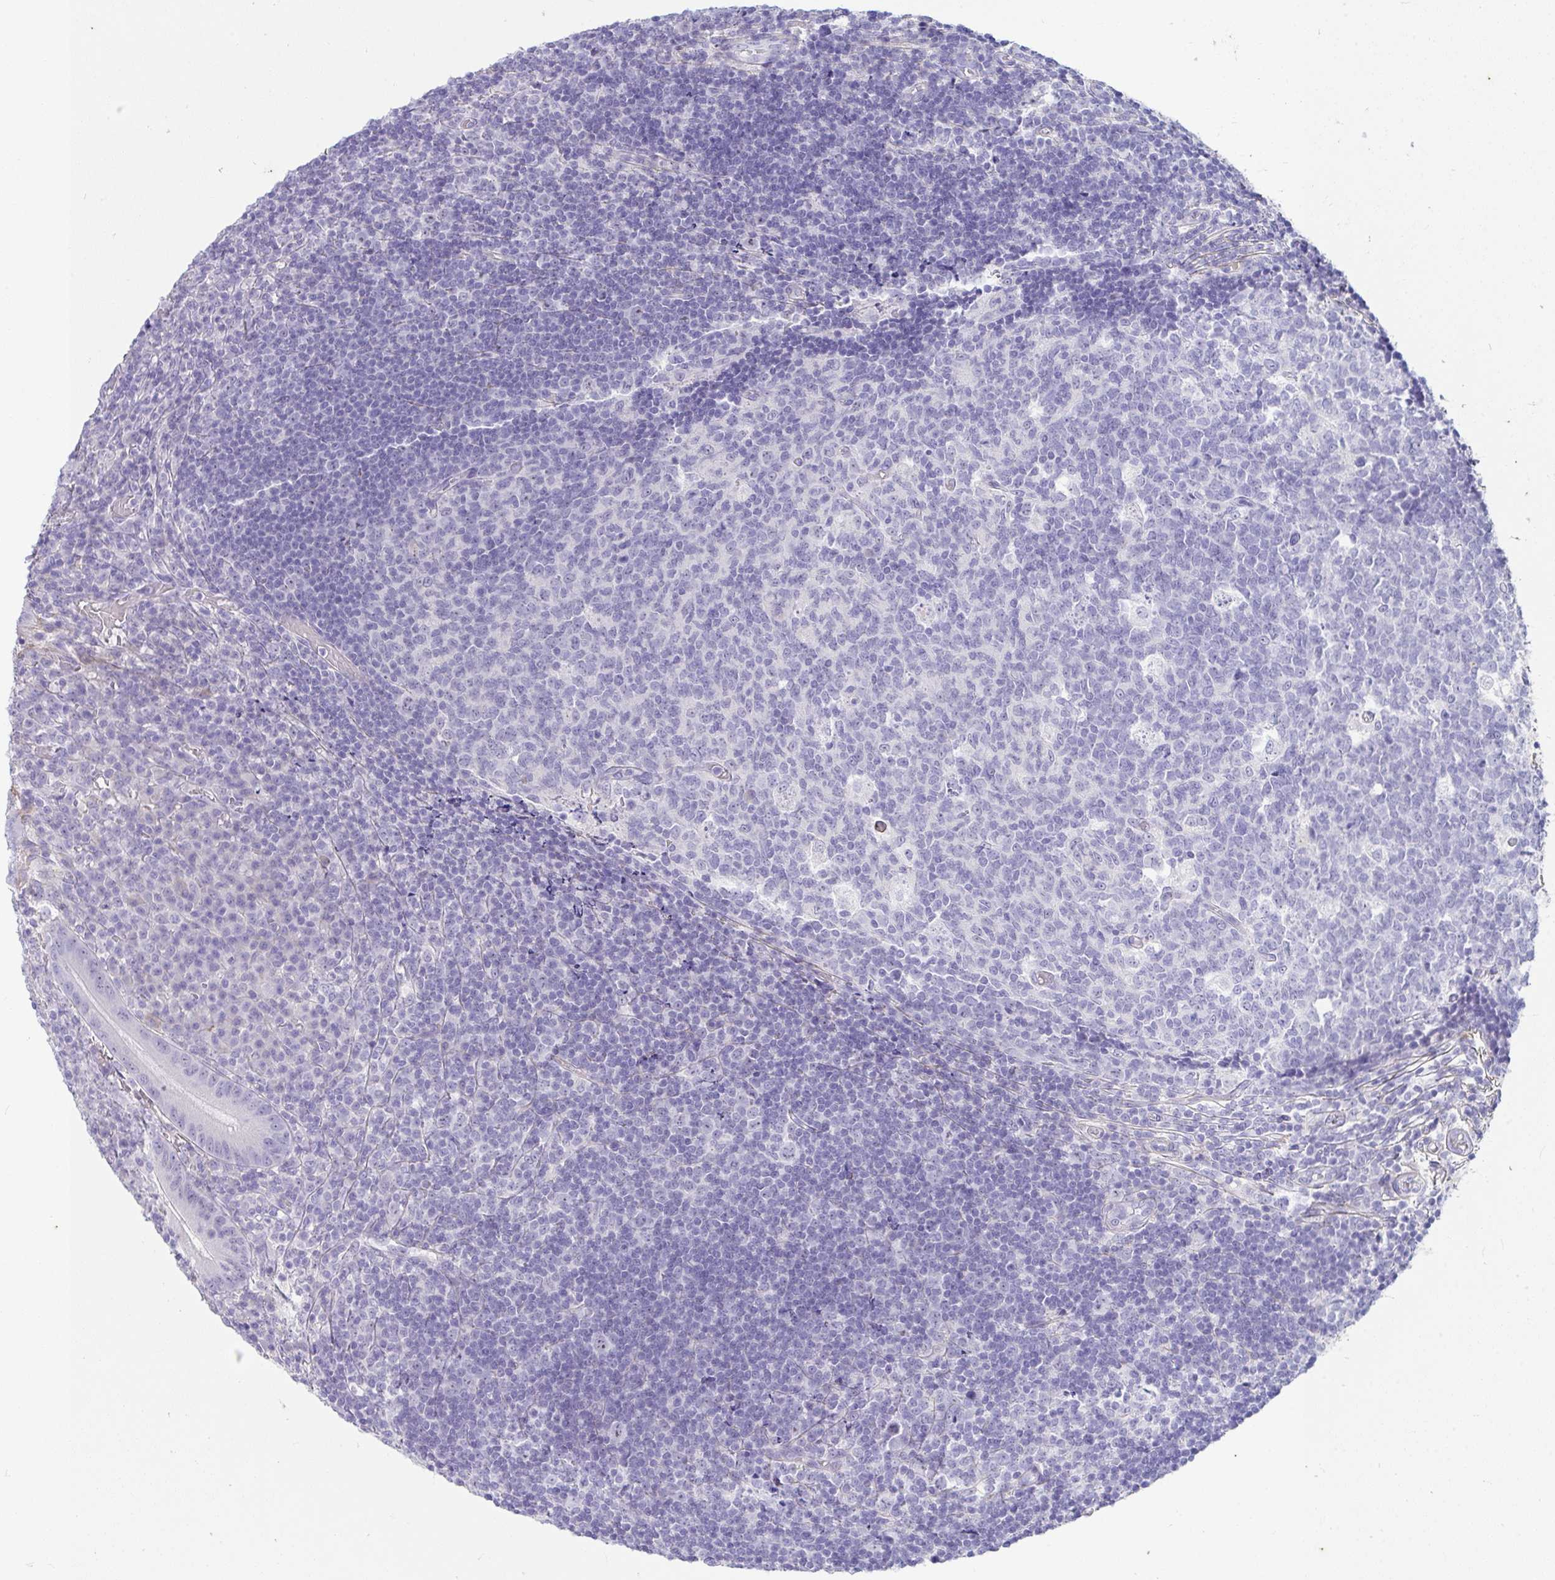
{"staining": {"intensity": "negative", "quantity": "none", "location": "none"}, "tissue": "appendix", "cell_type": "Glandular cells", "image_type": "normal", "snomed": [{"axis": "morphology", "description": "Normal tissue, NOS"}, {"axis": "topography", "description": "Appendix"}], "caption": "A high-resolution histopathology image shows immunohistochemistry (IHC) staining of benign appendix, which displays no significant expression in glandular cells. (Brightfield microscopy of DAB immunohistochemistry at high magnification).", "gene": "LHFPL6", "patient": {"sex": "male", "age": 18}}